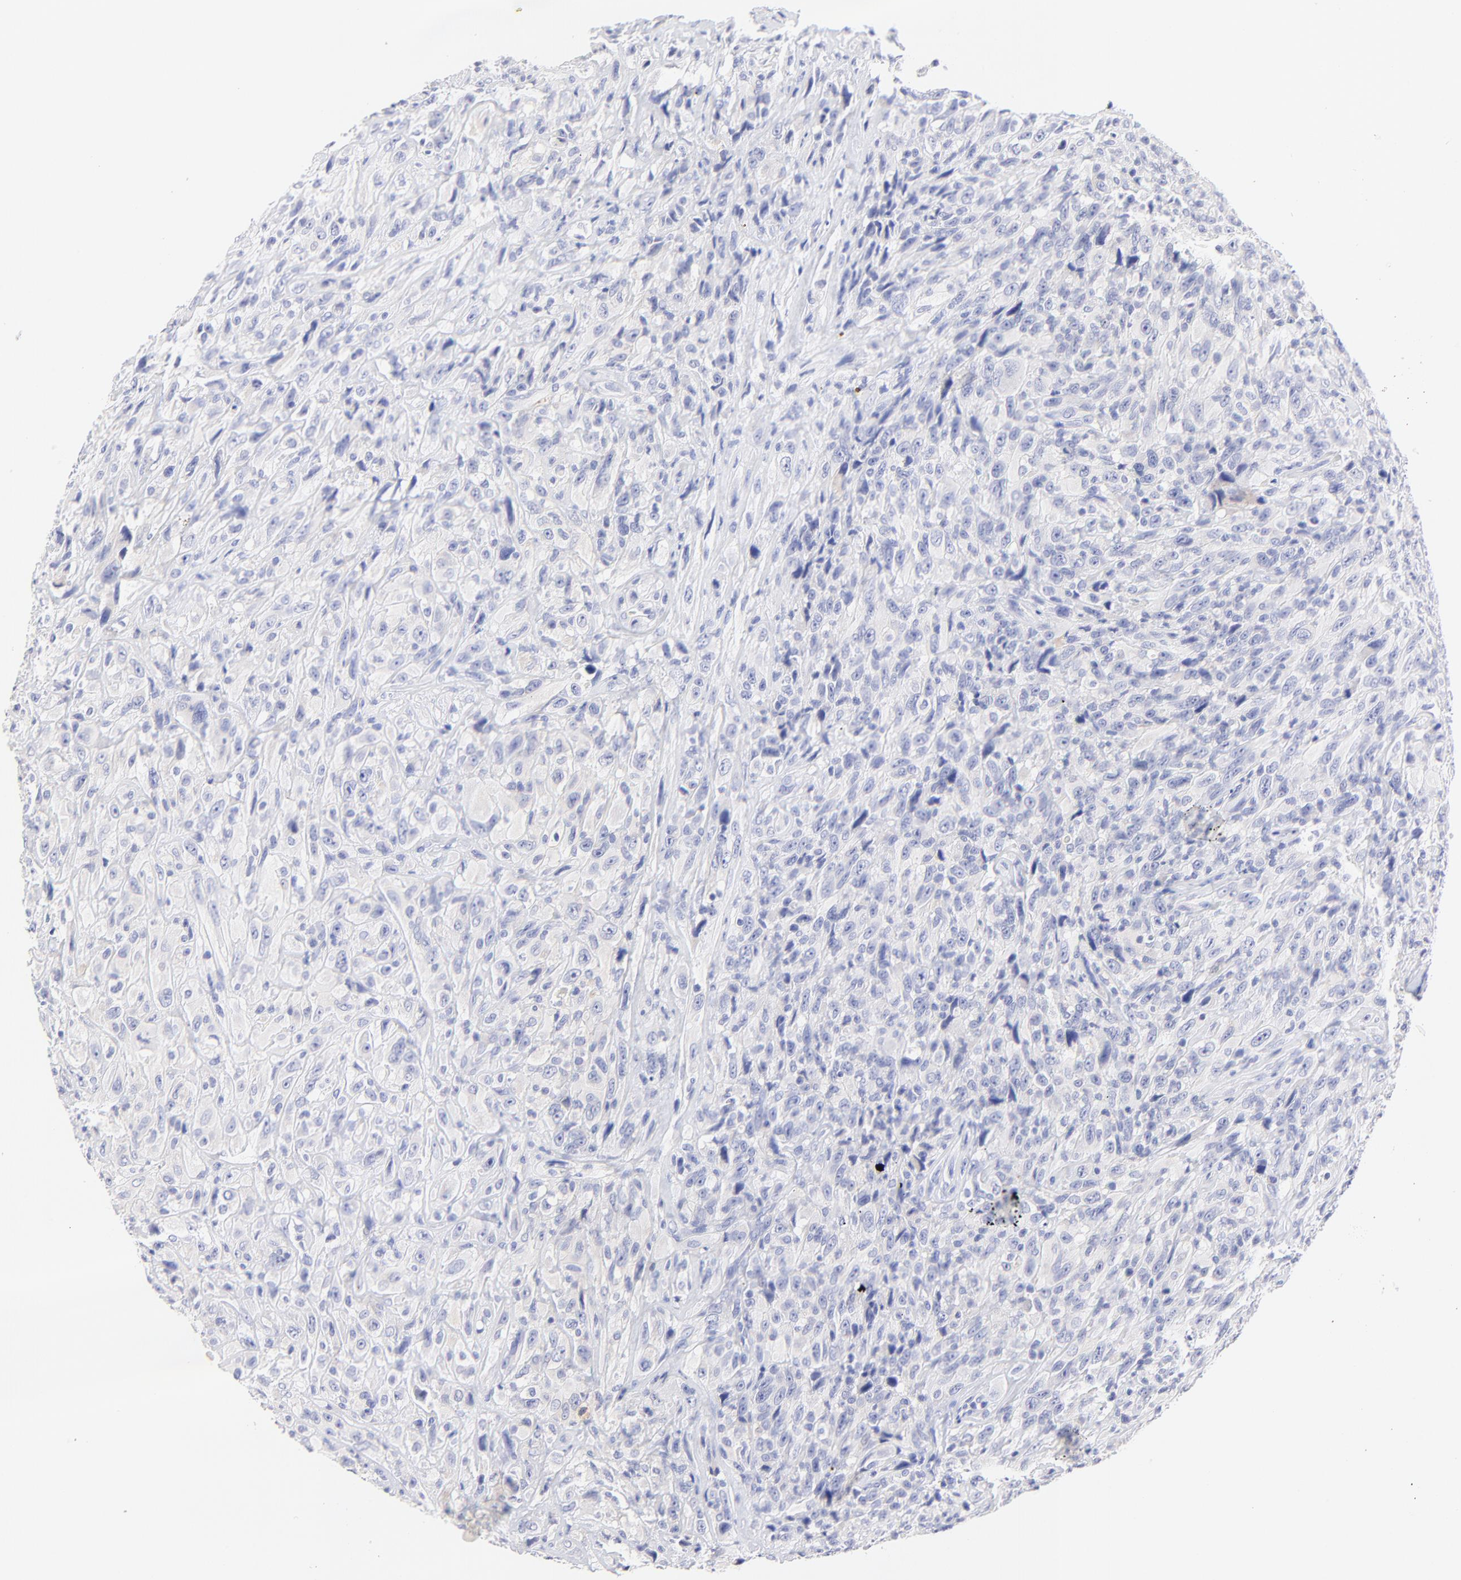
{"staining": {"intensity": "negative", "quantity": "none", "location": "none"}, "tissue": "glioma", "cell_type": "Tumor cells", "image_type": "cancer", "snomed": [{"axis": "morphology", "description": "Glioma, malignant, High grade"}, {"axis": "topography", "description": "Brain"}], "caption": "The micrograph exhibits no staining of tumor cells in high-grade glioma (malignant). (Stains: DAB immunohistochemistry (IHC) with hematoxylin counter stain, Microscopy: brightfield microscopy at high magnification).", "gene": "EBP", "patient": {"sex": "male", "age": 48}}